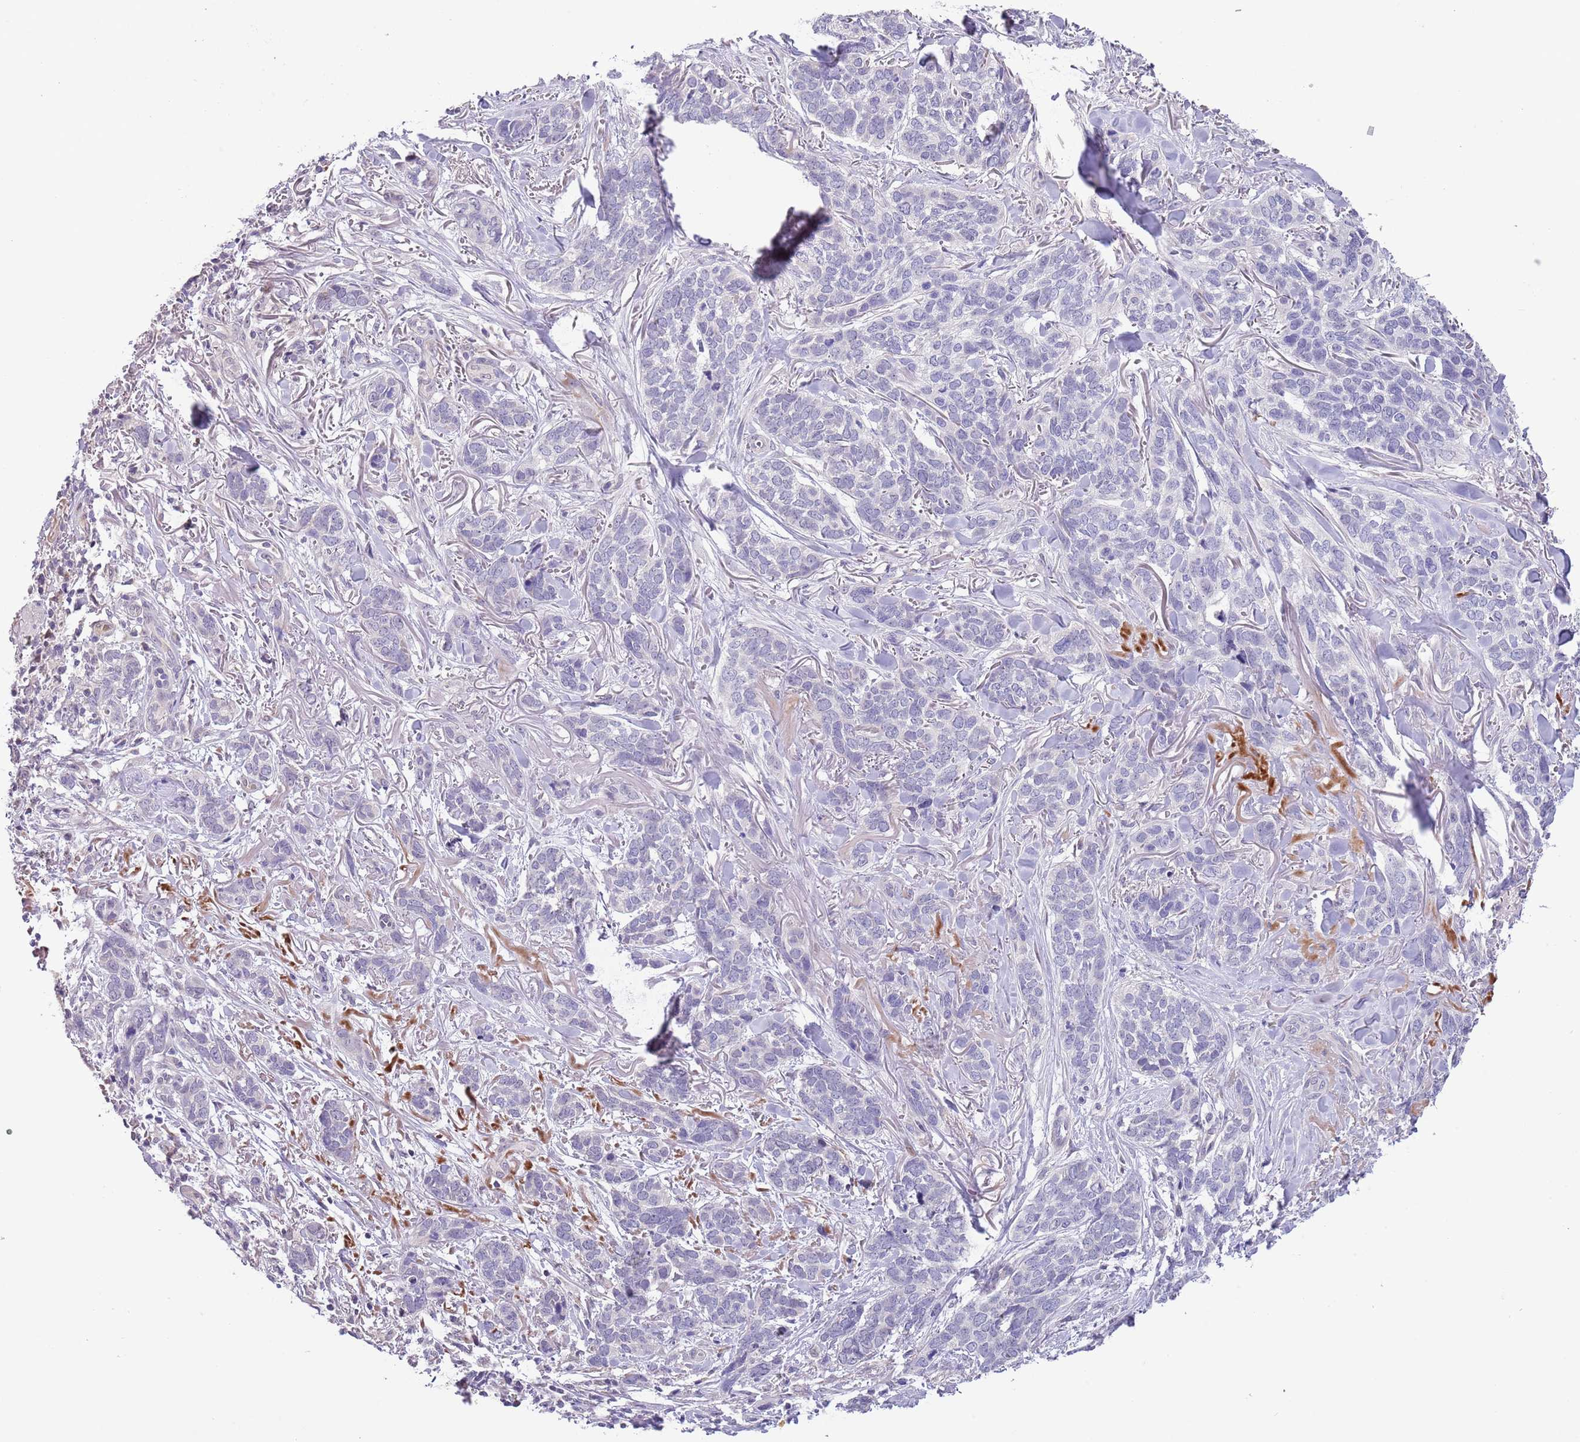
{"staining": {"intensity": "negative", "quantity": "none", "location": "none"}, "tissue": "skin cancer", "cell_type": "Tumor cells", "image_type": "cancer", "snomed": [{"axis": "morphology", "description": "Basal cell carcinoma"}, {"axis": "topography", "description": "Skin"}], "caption": "Tumor cells are negative for brown protein staining in skin cancer.", "gene": "AP1S2", "patient": {"sex": "male", "age": 86}}